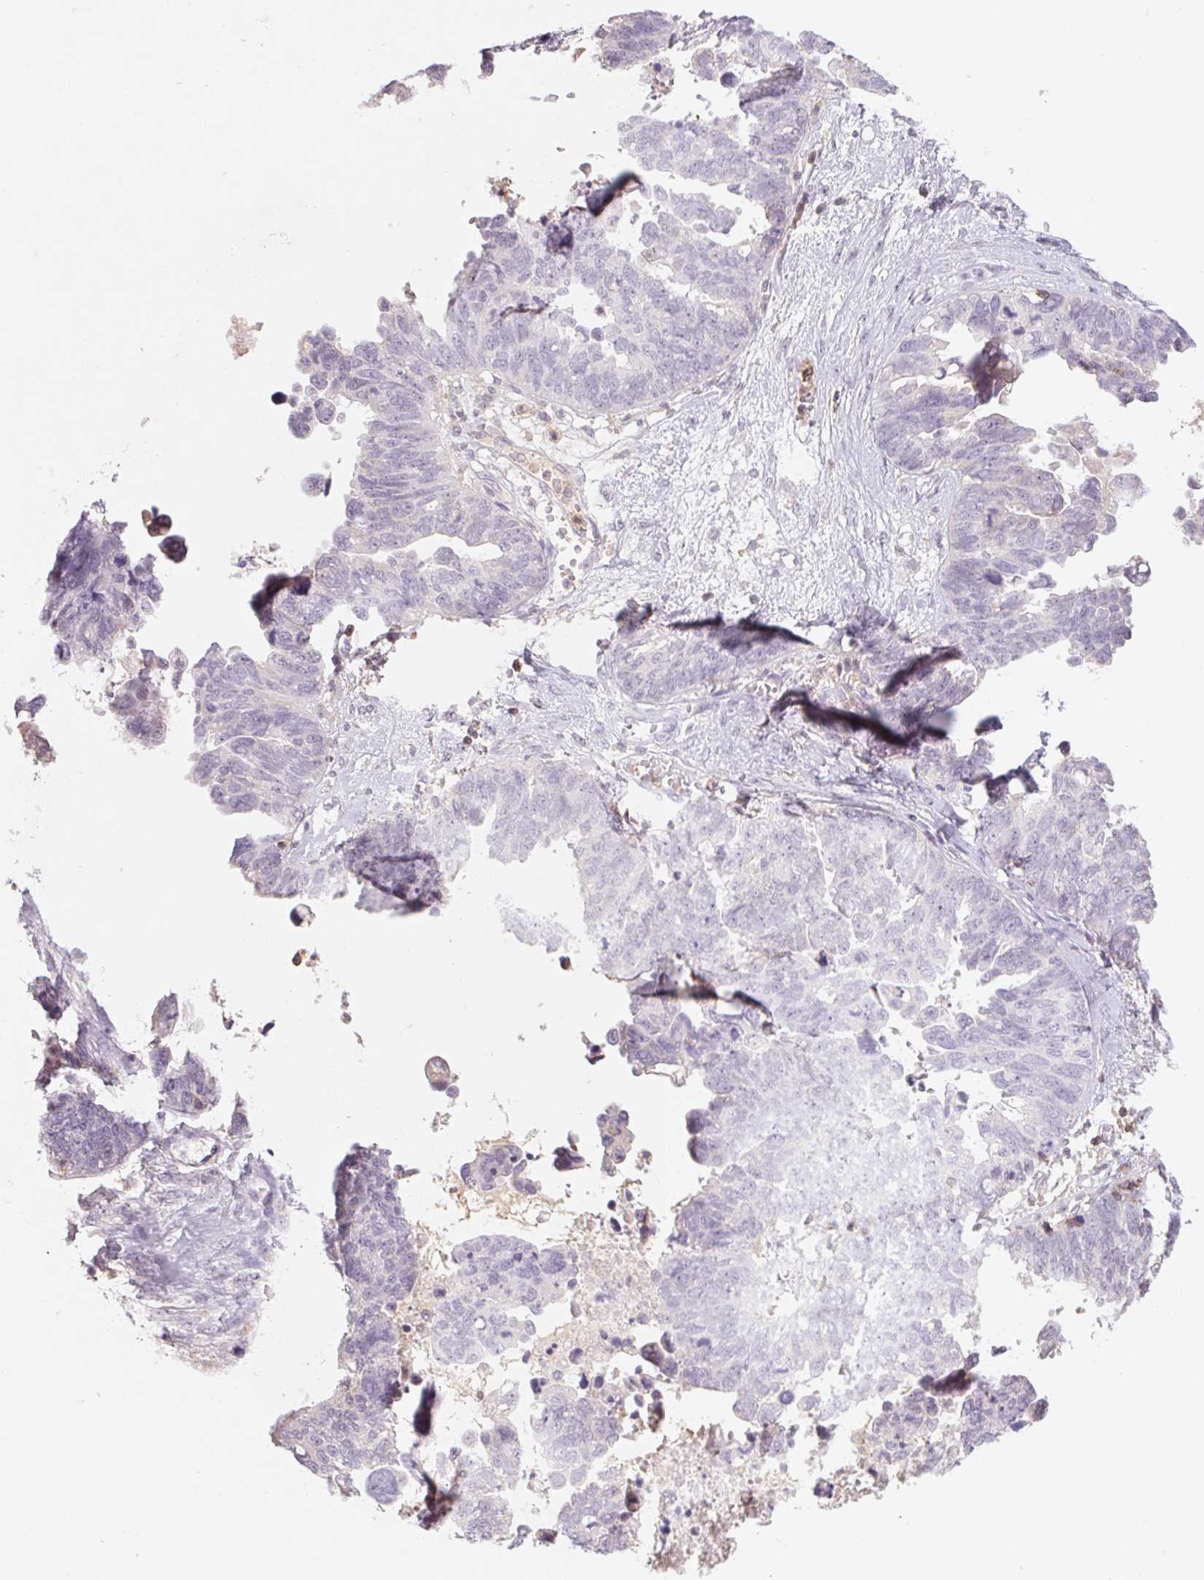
{"staining": {"intensity": "negative", "quantity": "none", "location": "none"}, "tissue": "ovarian cancer", "cell_type": "Tumor cells", "image_type": "cancer", "snomed": [{"axis": "morphology", "description": "Cystadenocarcinoma, serous, NOS"}, {"axis": "topography", "description": "Ovary"}], "caption": "Human ovarian cancer stained for a protein using IHC reveals no expression in tumor cells.", "gene": "KIF26A", "patient": {"sex": "female", "age": 60}}